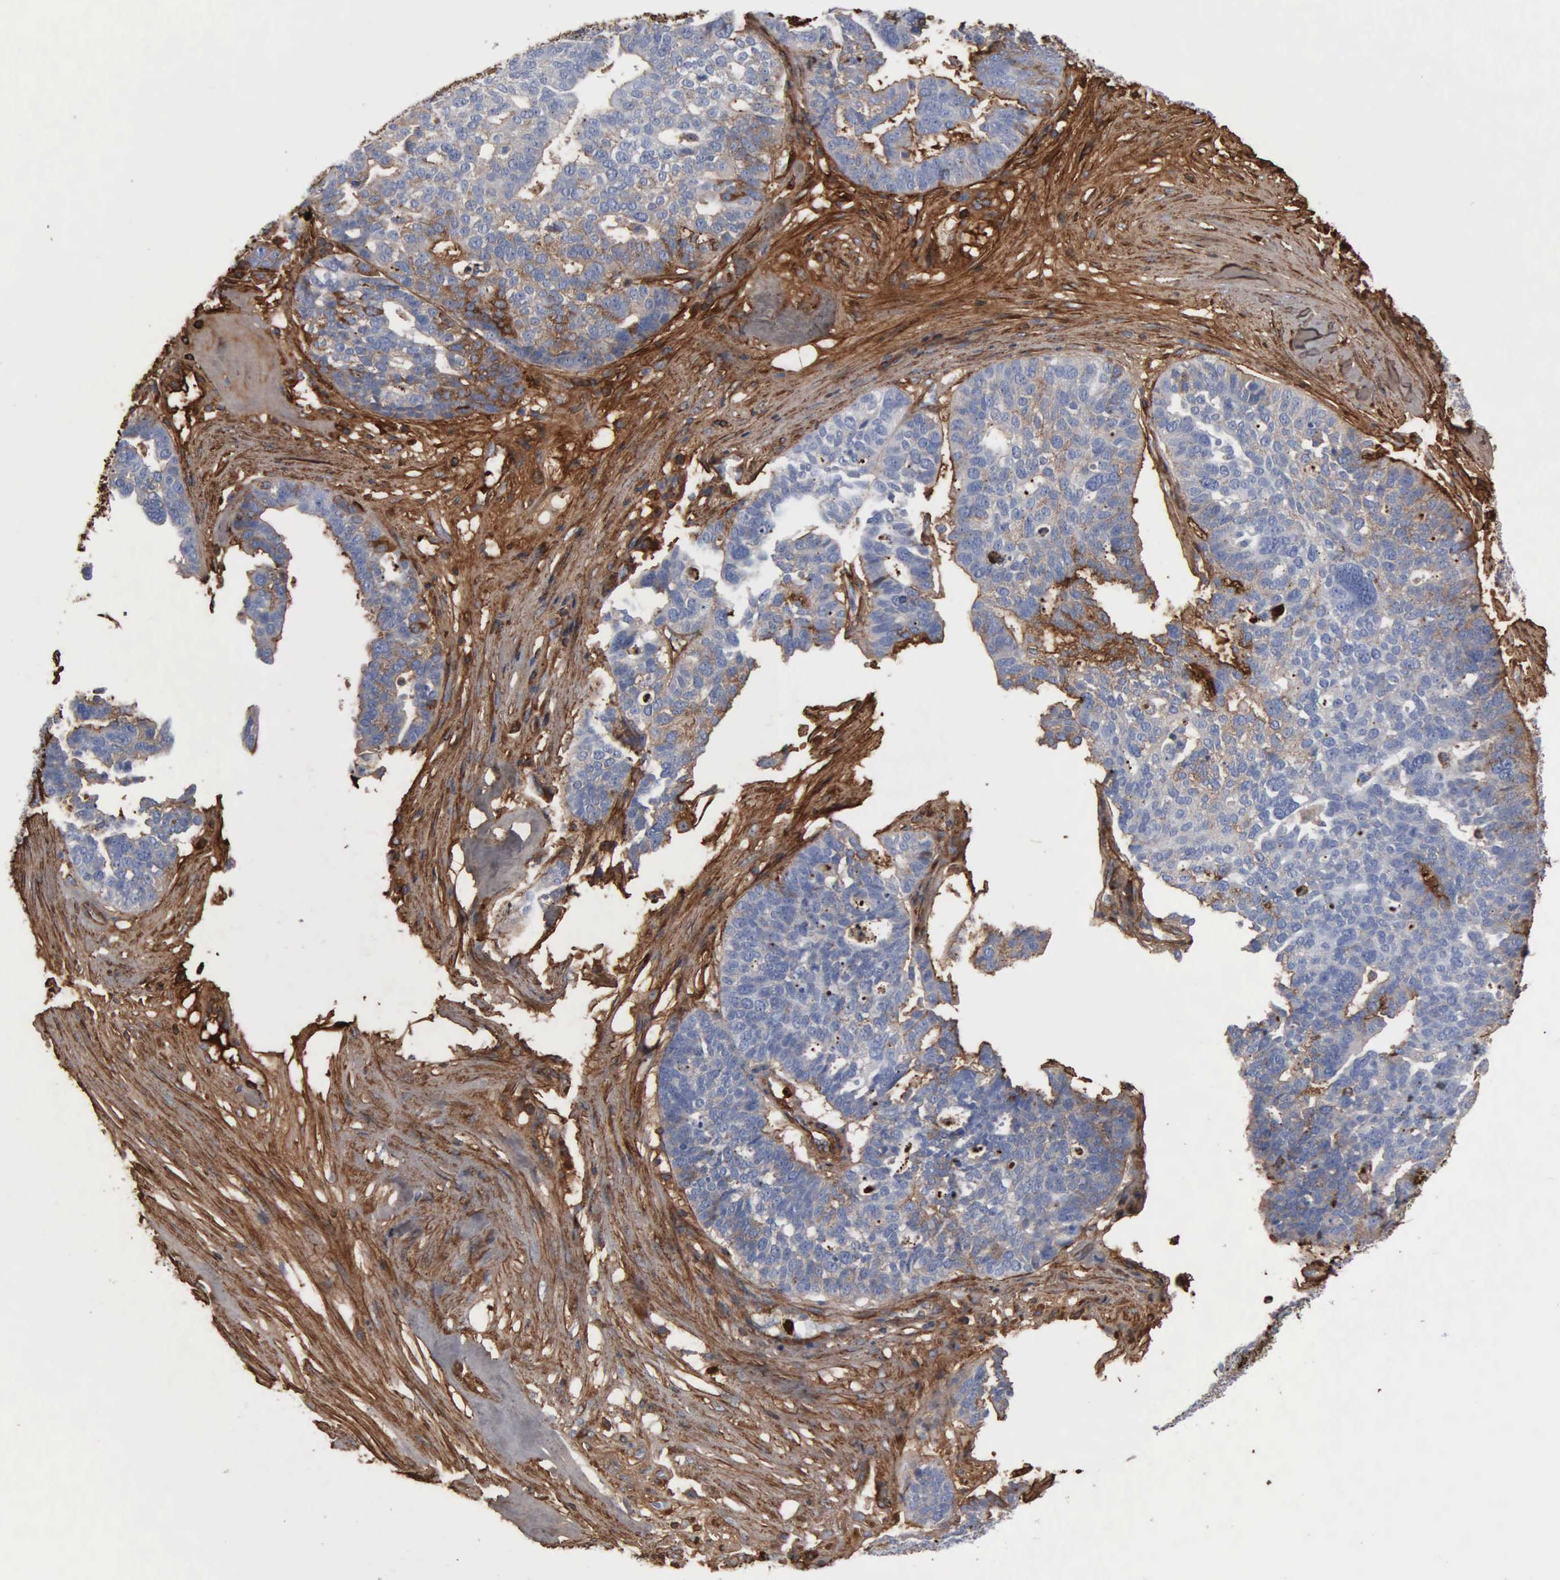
{"staining": {"intensity": "weak", "quantity": "25%-75%", "location": "cytoplasmic/membranous"}, "tissue": "ovarian cancer", "cell_type": "Tumor cells", "image_type": "cancer", "snomed": [{"axis": "morphology", "description": "Cystadenocarcinoma, serous, NOS"}, {"axis": "topography", "description": "Ovary"}], "caption": "DAB (3,3'-diaminobenzidine) immunohistochemical staining of human ovarian cancer (serous cystadenocarcinoma) demonstrates weak cytoplasmic/membranous protein positivity in about 25%-75% of tumor cells.", "gene": "FN1", "patient": {"sex": "female", "age": 59}}